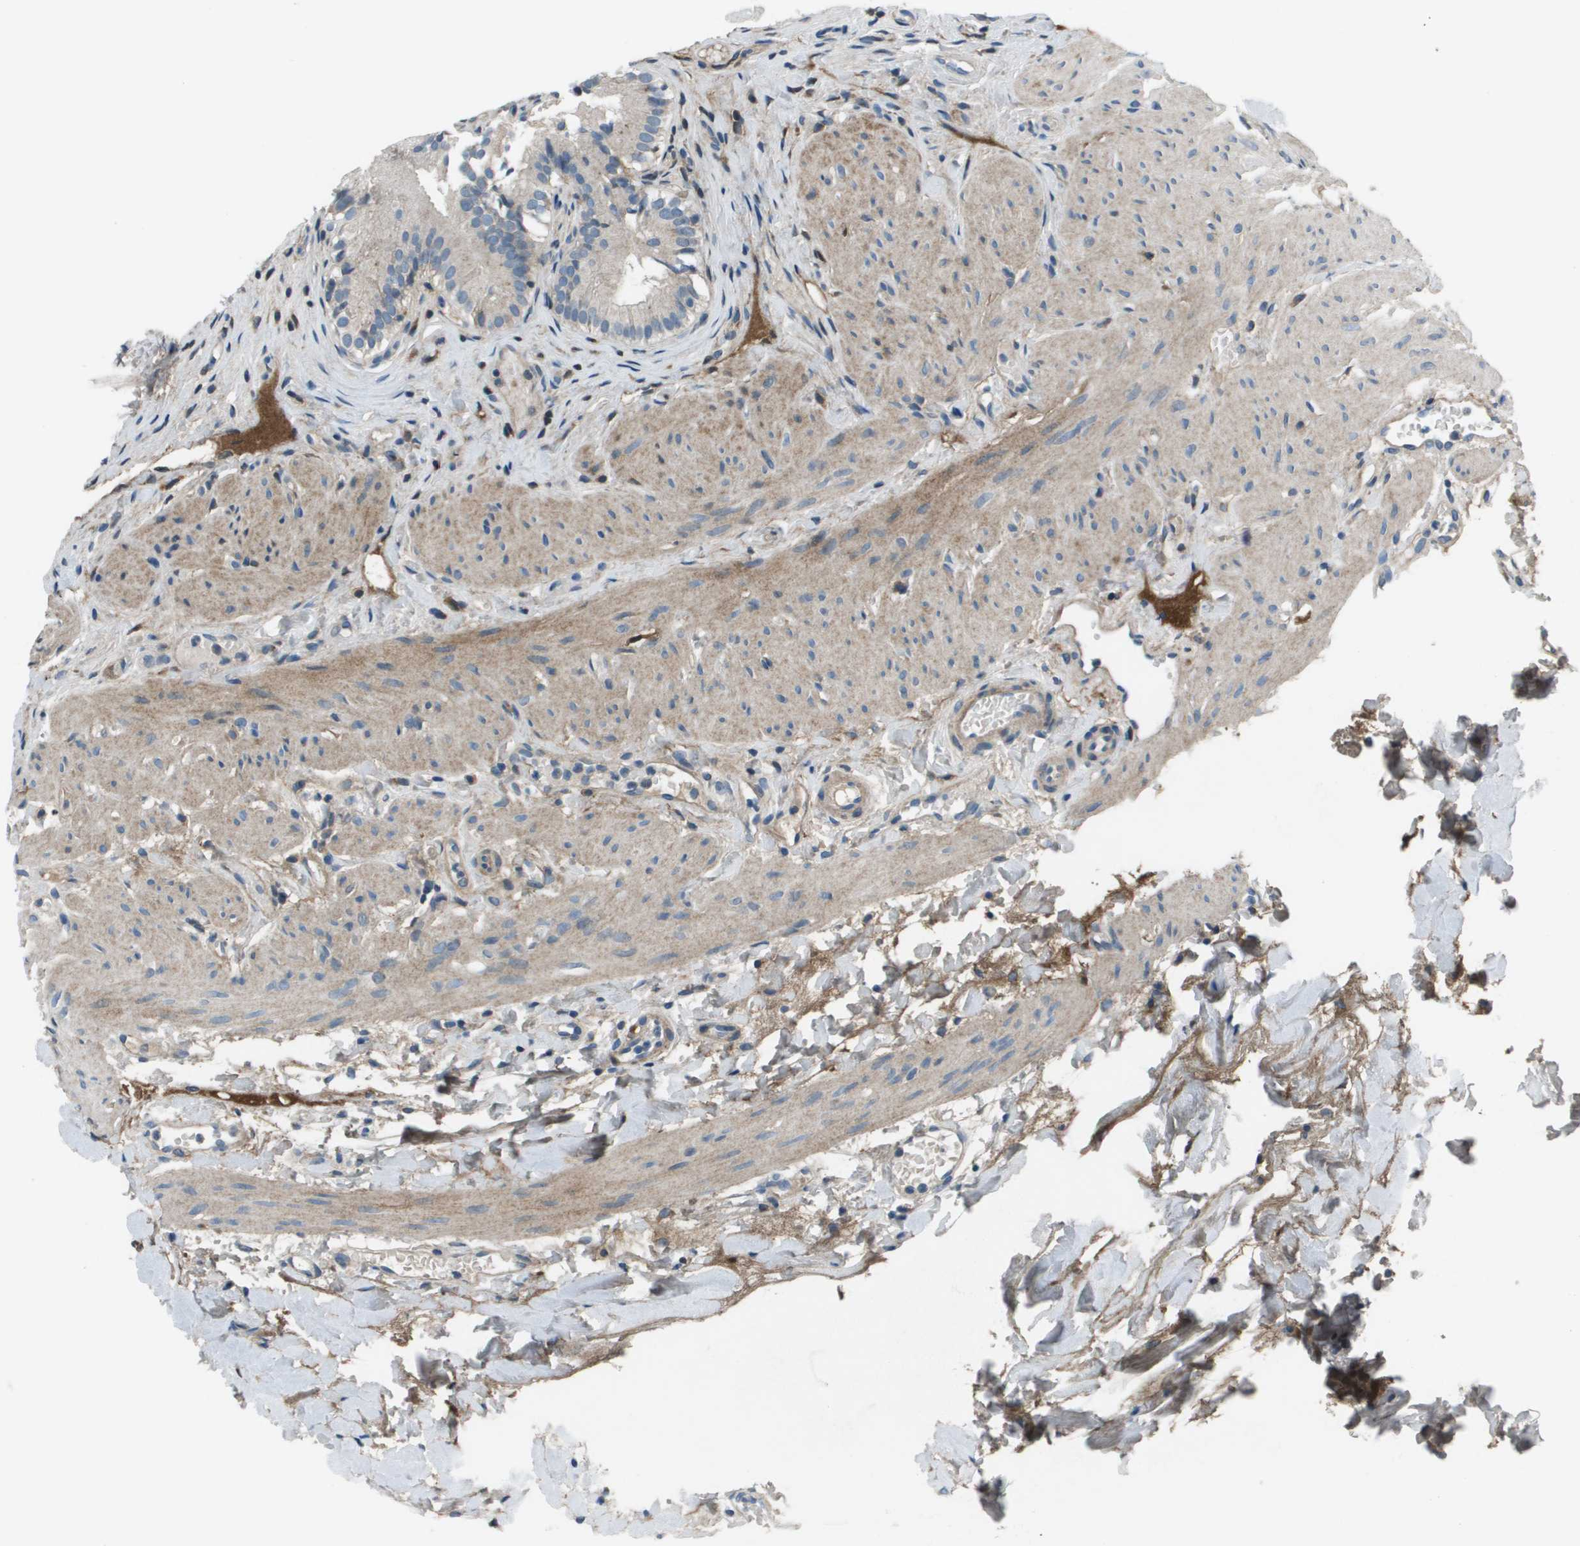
{"staining": {"intensity": "moderate", "quantity": "25%-75%", "location": "cytoplasmic/membranous"}, "tissue": "gallbladder", "cell_type": "Glandular cells", "image_type": "normal", "snomed": [{"axis": "morphology", "description": "Normal tissue, NOS"}, {"axis": "topography", "description": "Gallbladder"}], "caption": "Protein expression analysis of benign human gallbladder reveals moderate cytoplasmic/membranous staining in about 25%-75% of glandular cells.", "gene": "PCOLCE", "patient": {"sex": "female", "age": 26}}